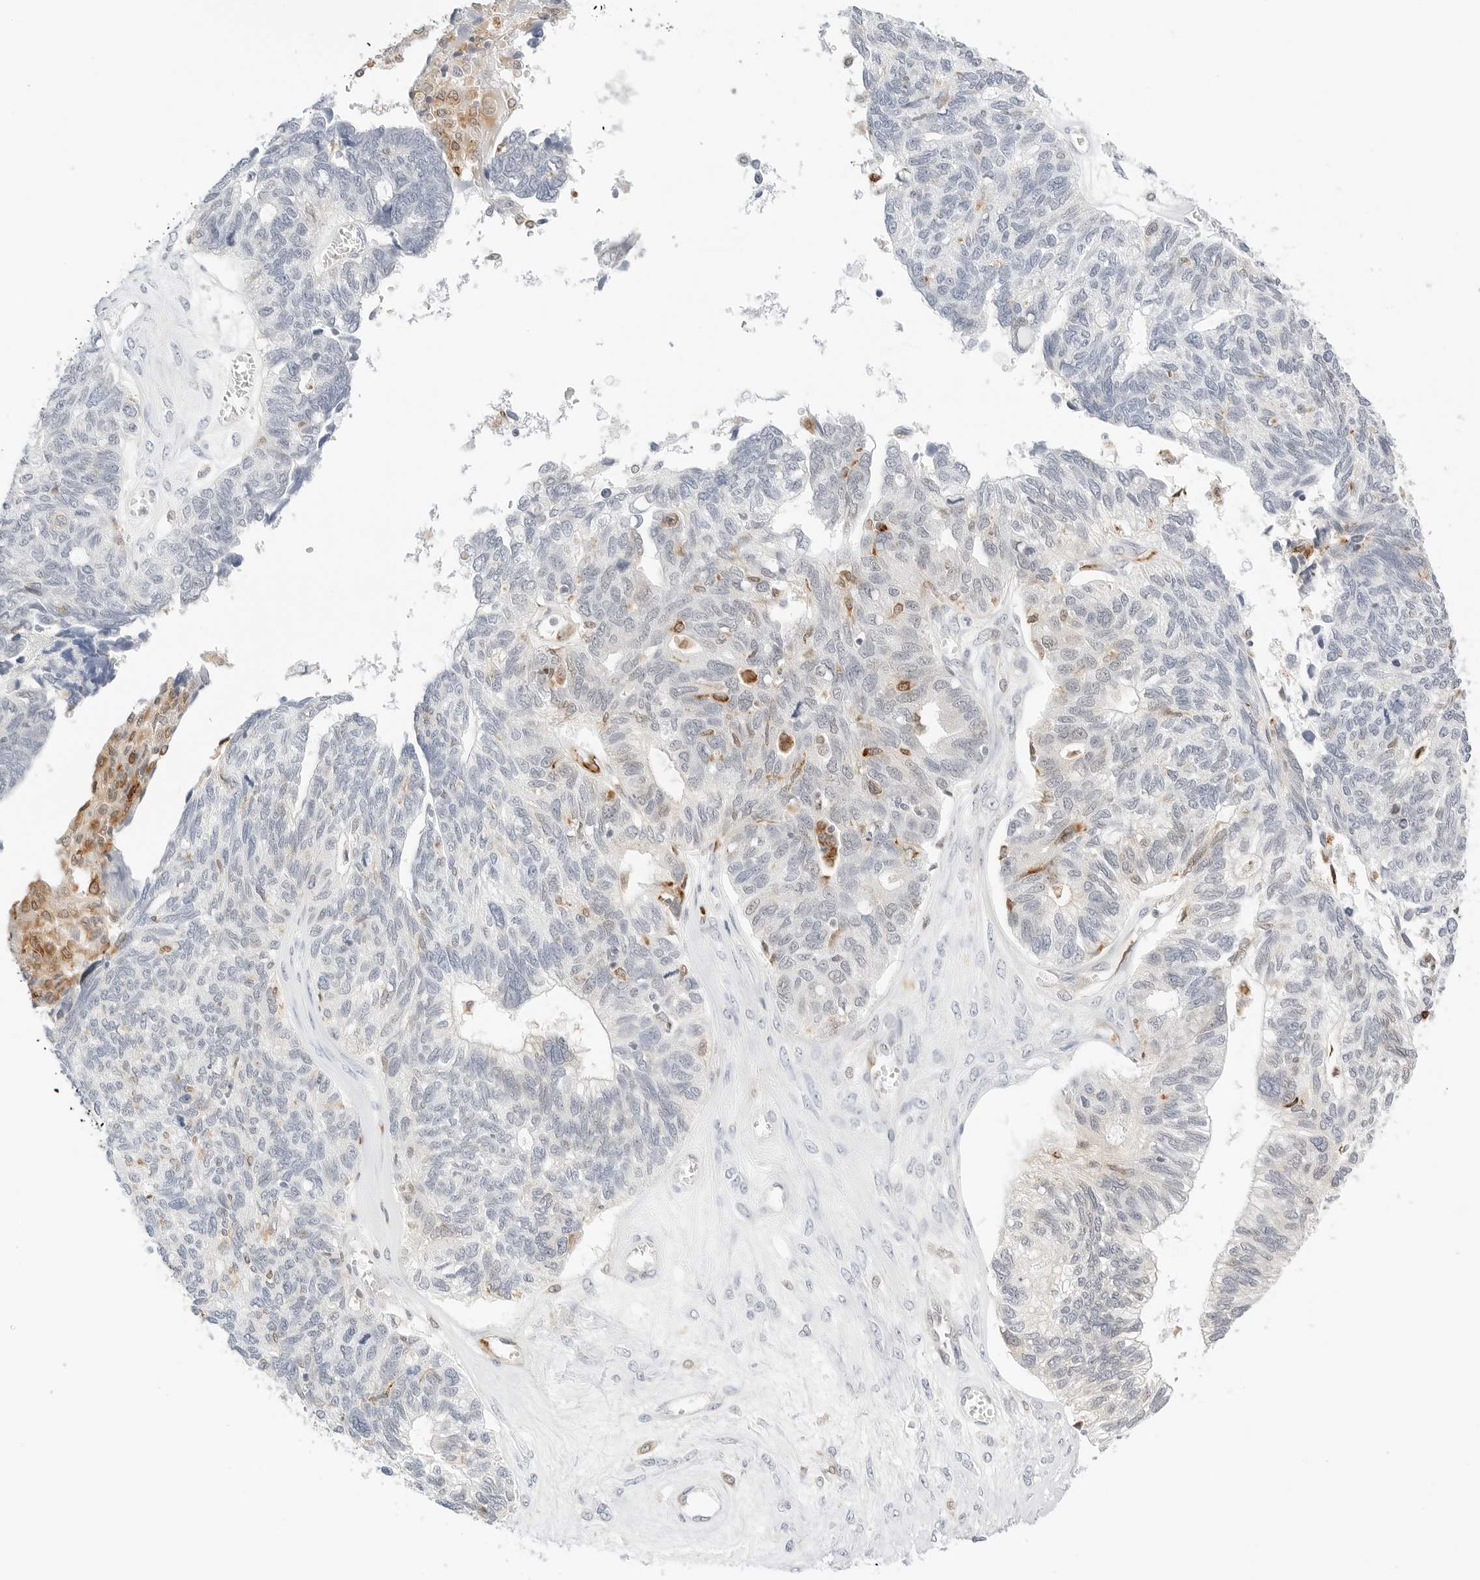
{"staining": {"intensity": "negative", "quantity": "none", "location": "none"}, "tissue": "ovarian cancer", "cell_type": "Tumor cells", "image_type": "cancer", "snomed": [{"axis": "morphology", "description": "Cystadenocarcinoma, serous, NOS"}, {"axis": "topography", "description": "Ovary"}], "caption": "A high-resolution photomicrograph shows immunohistochemistry (IHC) staining of serous cystadenocarcinoma (ovarian), which displays no significant positivity in tumor cells.", "gene": "TEKT2", "patient": {"sex": "female", "age": 79}}